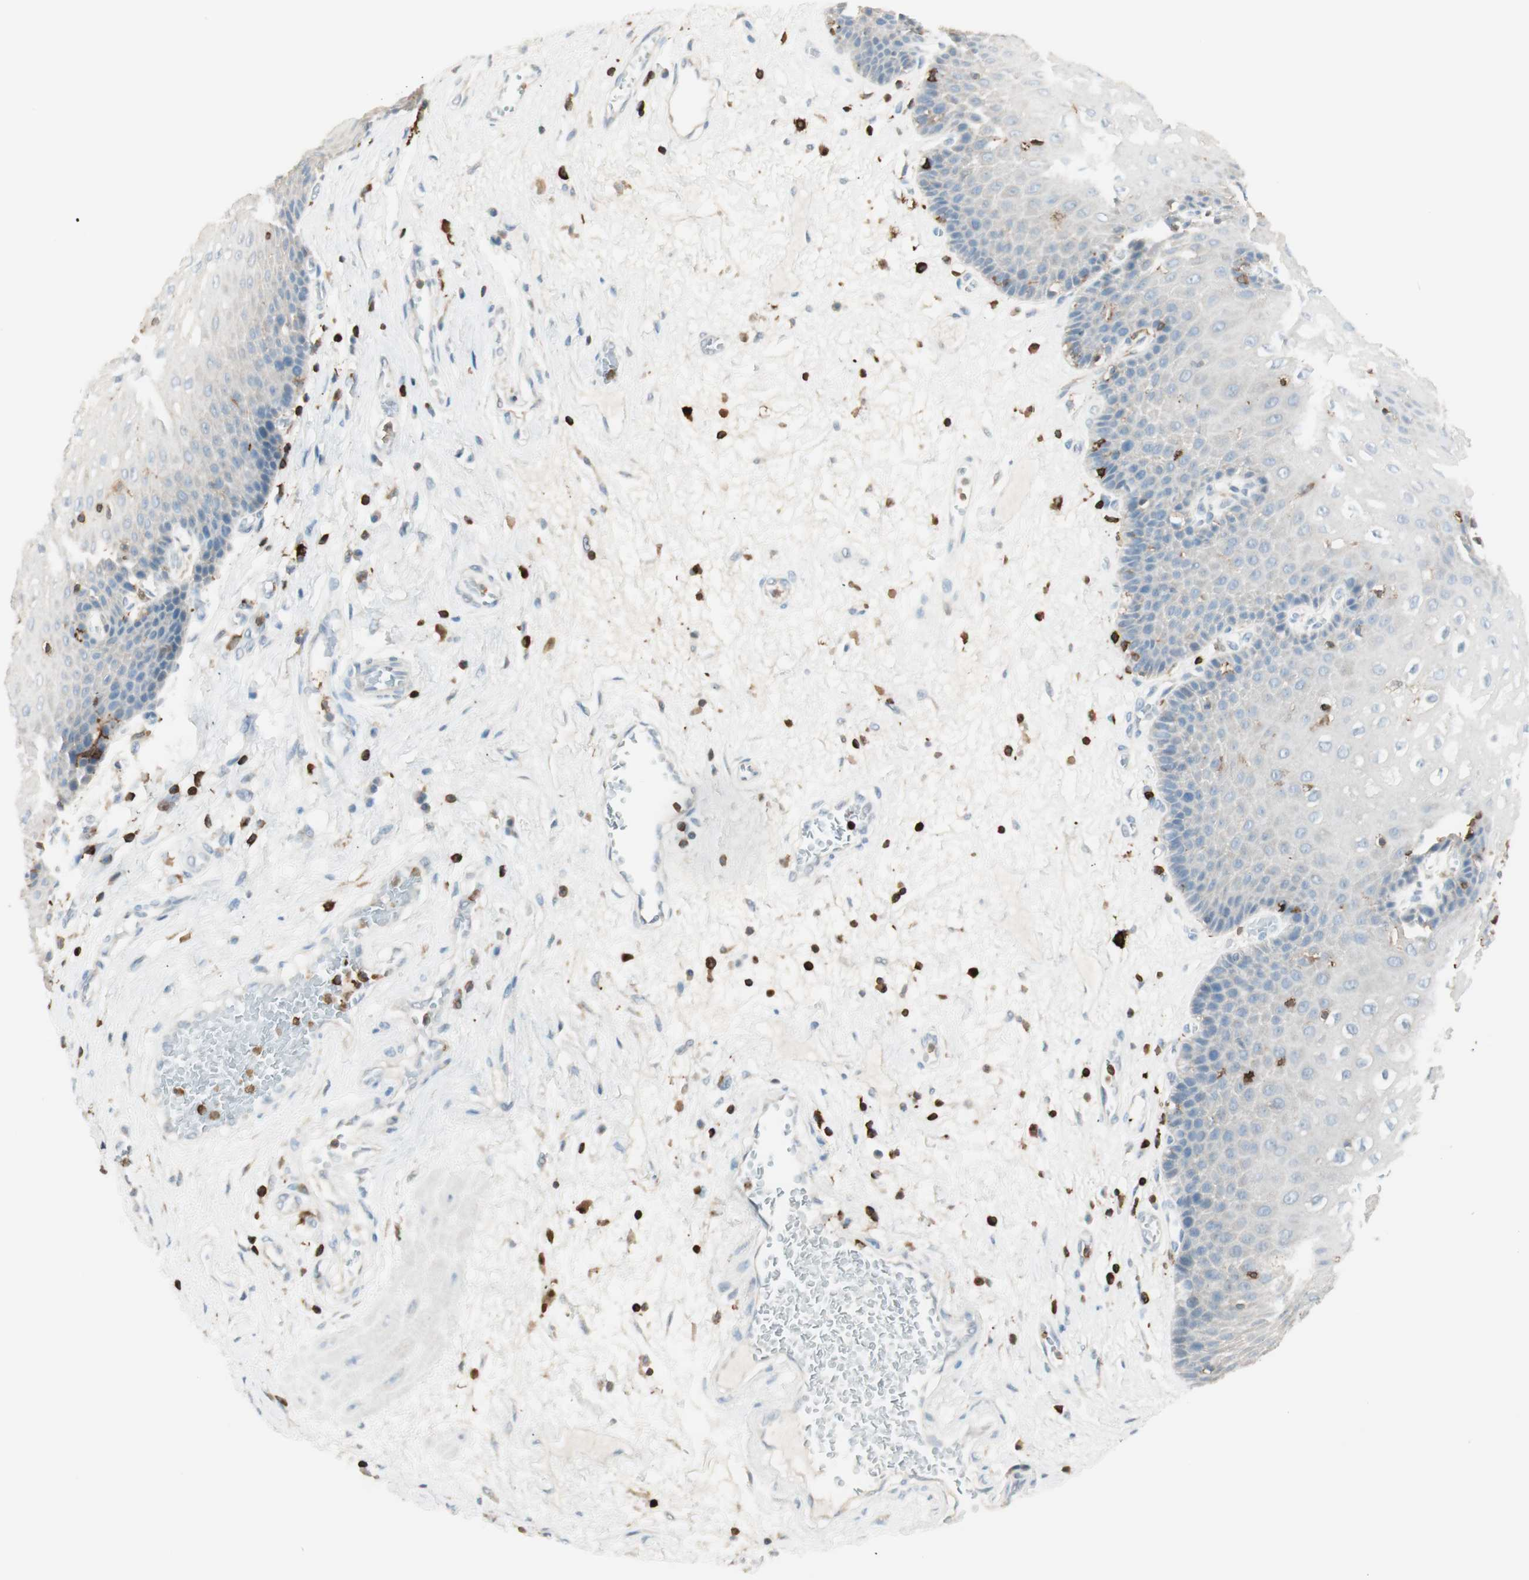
{"staining": {"intensity": "moderate", "quantity": "<25%", "location": "cytoplasmic/membranous"}, "tissue": "esophagus", "cell_type": "Squamous epithelial cells", "image_type": "normal", "snomed": [{"axis": "morphology", "description": "Normal tissue, NOS"}, {"axis": "topography", "description": "Esophagus"}], "caption": "A photomicrograph of human esophagus stained for a protein reveals moderate cytoplasmic/membranous brown staining in squamous epithelial cells. (Brightfield microscopy of DAB IHC at high magnification).", "gene": "HPGD", "patient": {"sex": "male", "age": 48}}